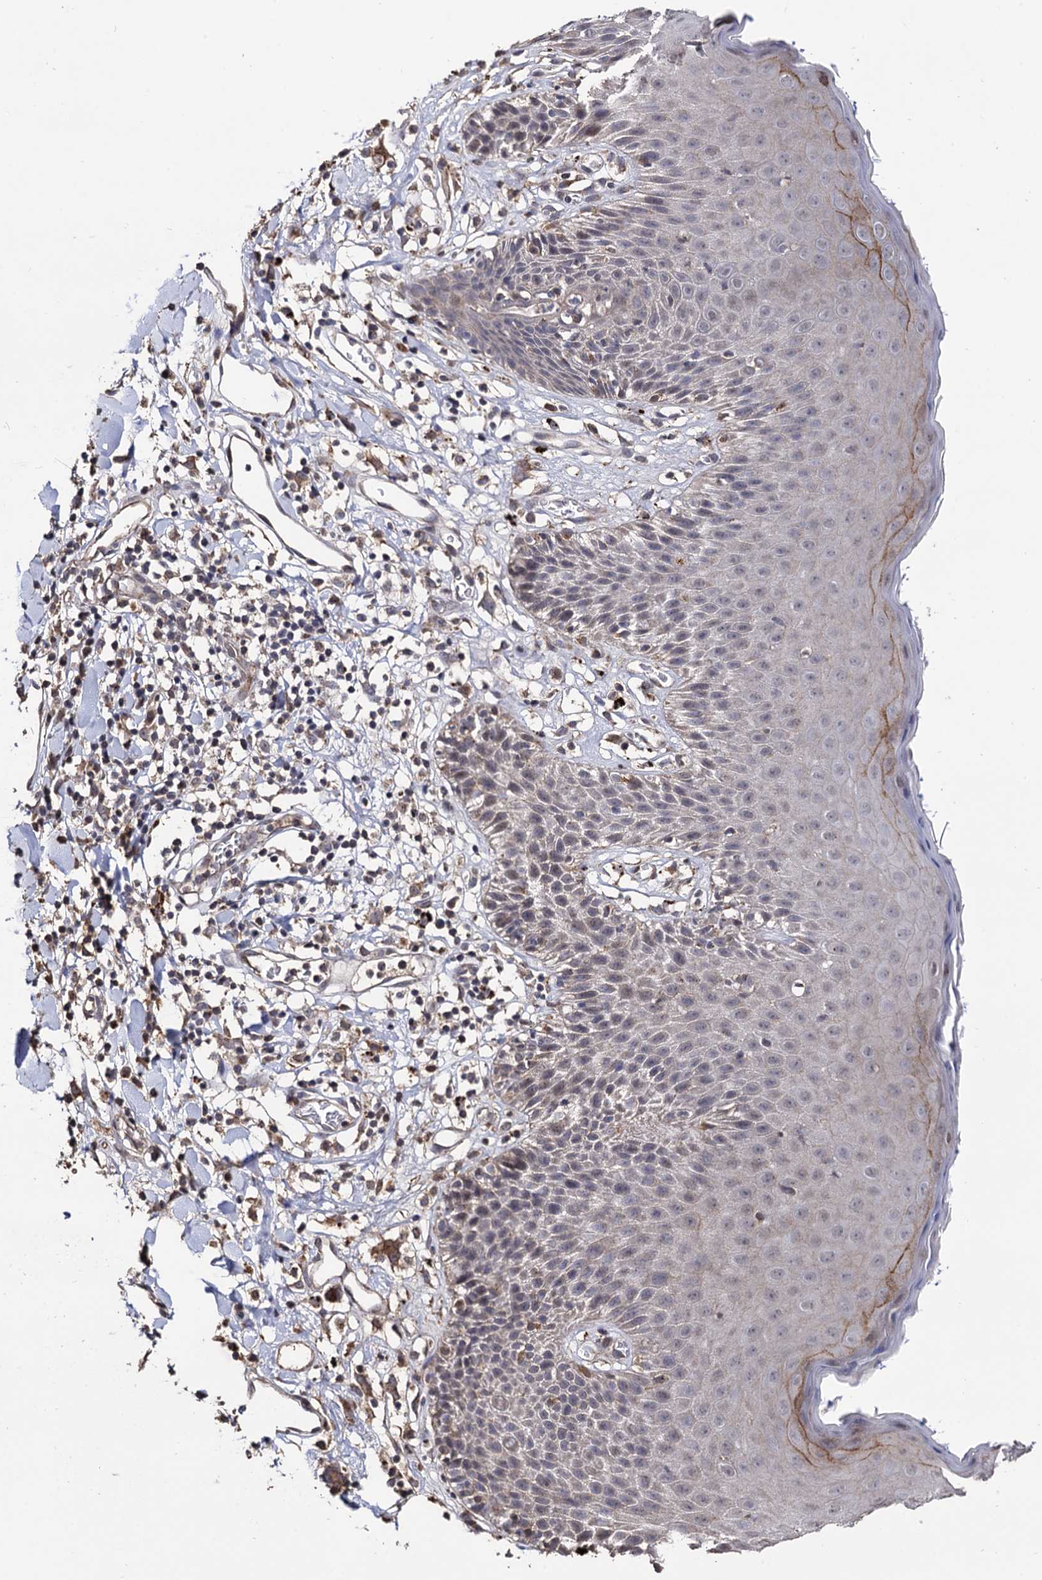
{"staining": {"intensity": "weak", "quantity": "25%-75%", "location": "cytoplasmic/membranous"}, "tissue": "skin", "cell_type": "Epidermal cells", "image_type": "normal", "snomed": [{"axis": "morphology", "description": "Normal tissue, NOS"}, {"axis": "topography", "description": "Vulva"}], "caption": "IHC staining of normal skin, which displays low levels of weak cytoplasmic/membranous positivity in approximately 25%-75% of epidermal cells indicating weak cytoplasmic/membranous protein expression. The staining was performed using DAB (3,3'-diaminobenzidine) (brown) for protein detection and nuclei were counterstained in hematoxylin (blue).", "gene": "MICAL2", "patient": {"sex": "female", "age": 68}}